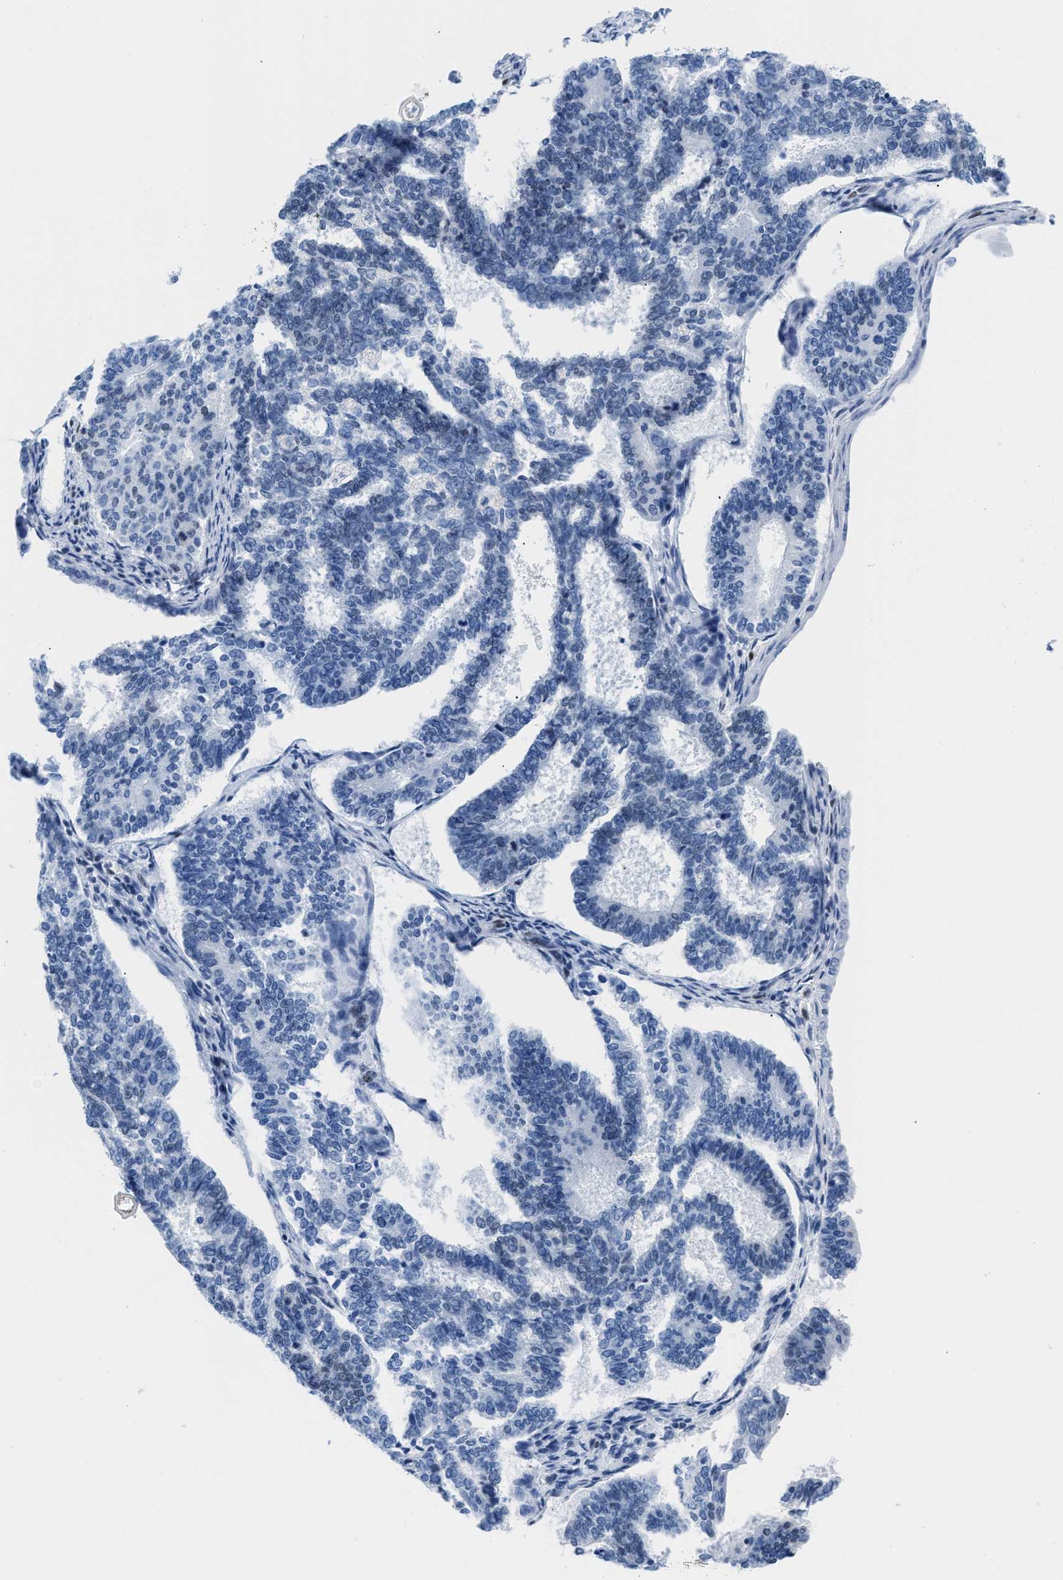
{"staining": {"intensity": "negative", "quantity": "none", "location": "none"}, "tissue": "endometrial cancer", "cell_type": "Tumor cells", "image_type": "cancer", "snomed": [{"axis": "morphology", "description": "Adenocarcinoma, NOS"}, {"axis": "topography", "description": "Endometrium"}], "caption": "DAB immunohistochemical staining of human adenocarcinoma (endometrial) exhibits no significant expression in tumor cells. (DAB immunohistochemistry with hematoxylin counter stain).", "gene": "CTBP1", "patient": {"sex": "female", "age": 70}}